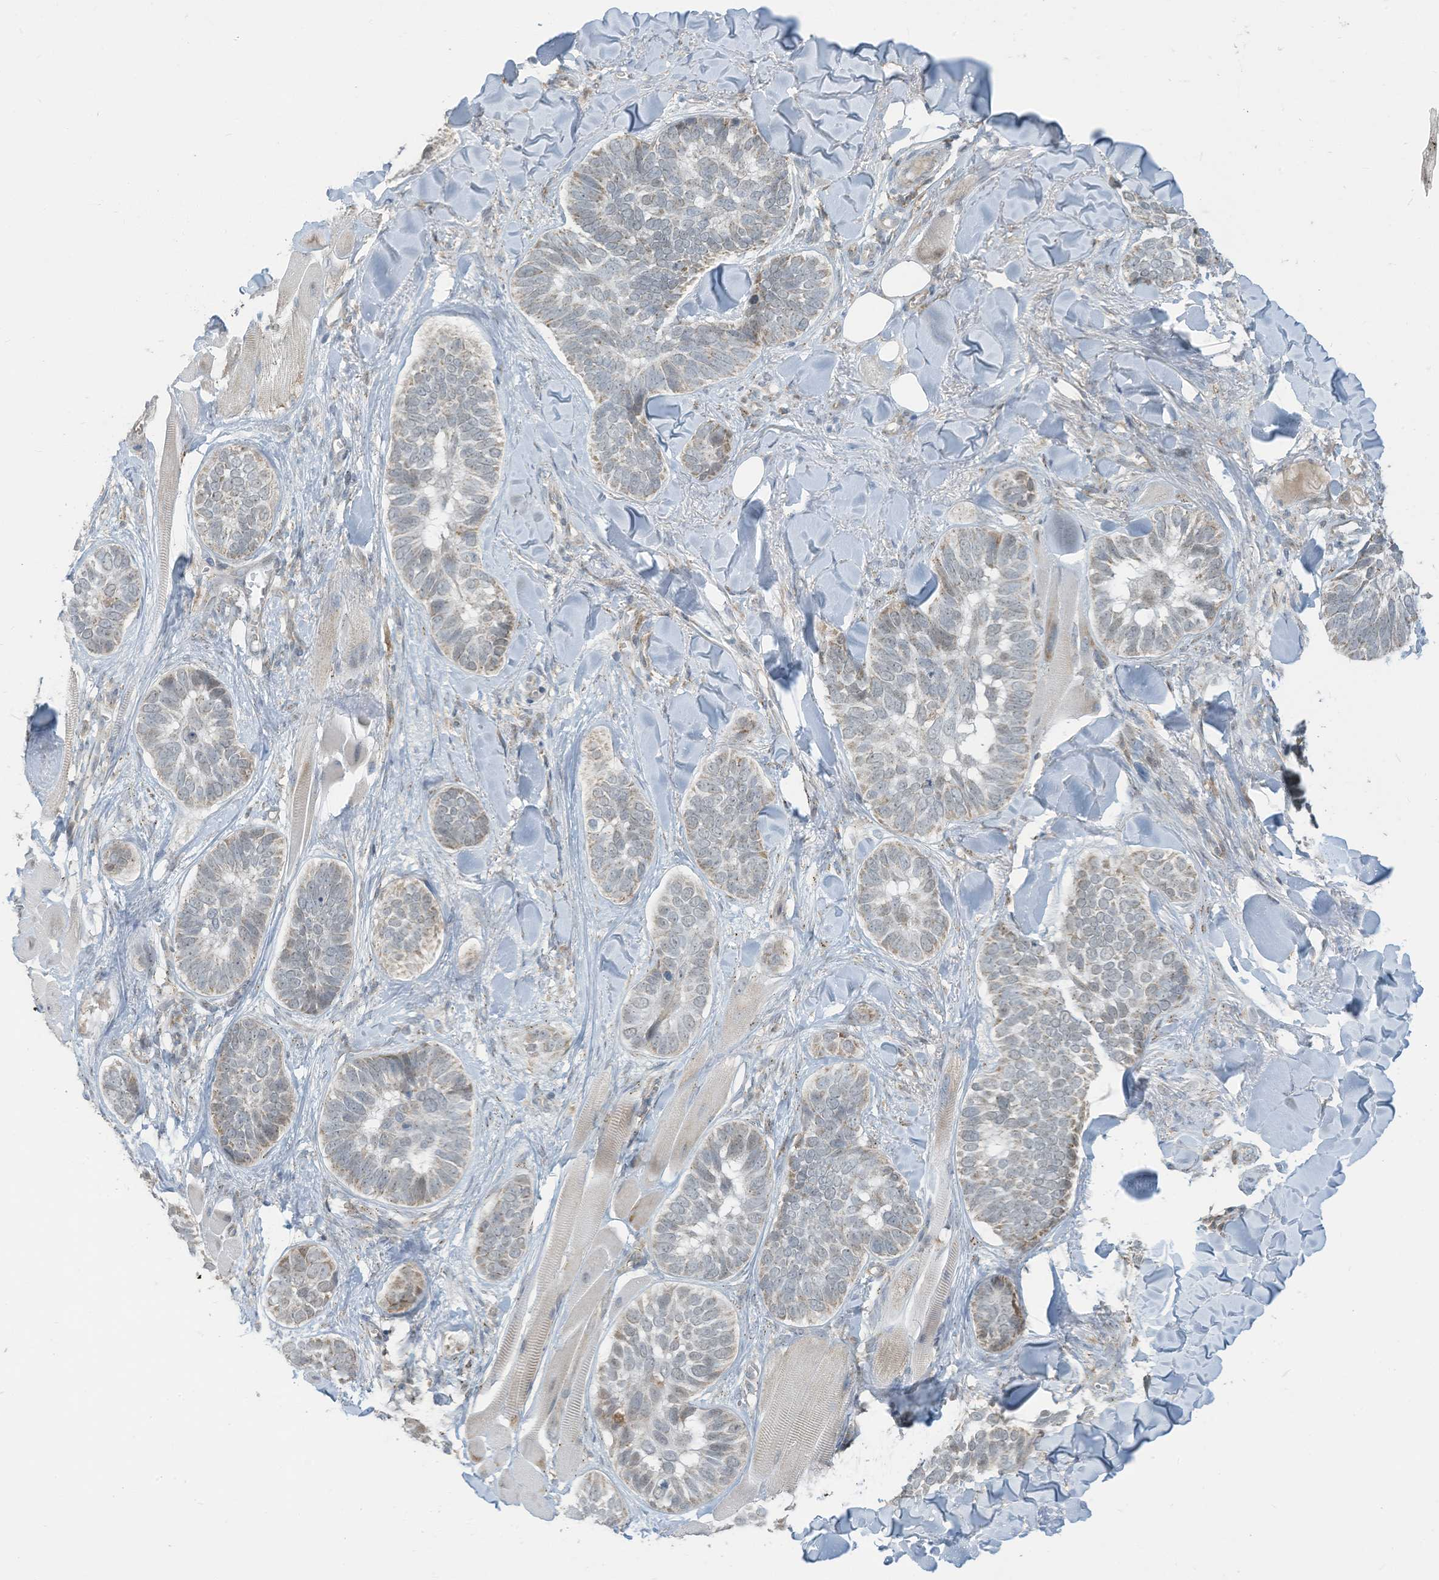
{"staining": {"intensity": "negative", "quantity": "none", "location": "none"}, "tissue": "skin cancer", "cell_type": "Tumor cells", "image_type": "cancer", "snomed": [{"axis": "morphology", "description": "Basal cell carcinoma"}, {"axis": "topography", "description": "Skin"}], "caption": "An image of skin cancer stained for a protein exhibits no brown staining in tumor cells.", "gene": "PARVG", "patient": {"sex": "male", "age": 62}}